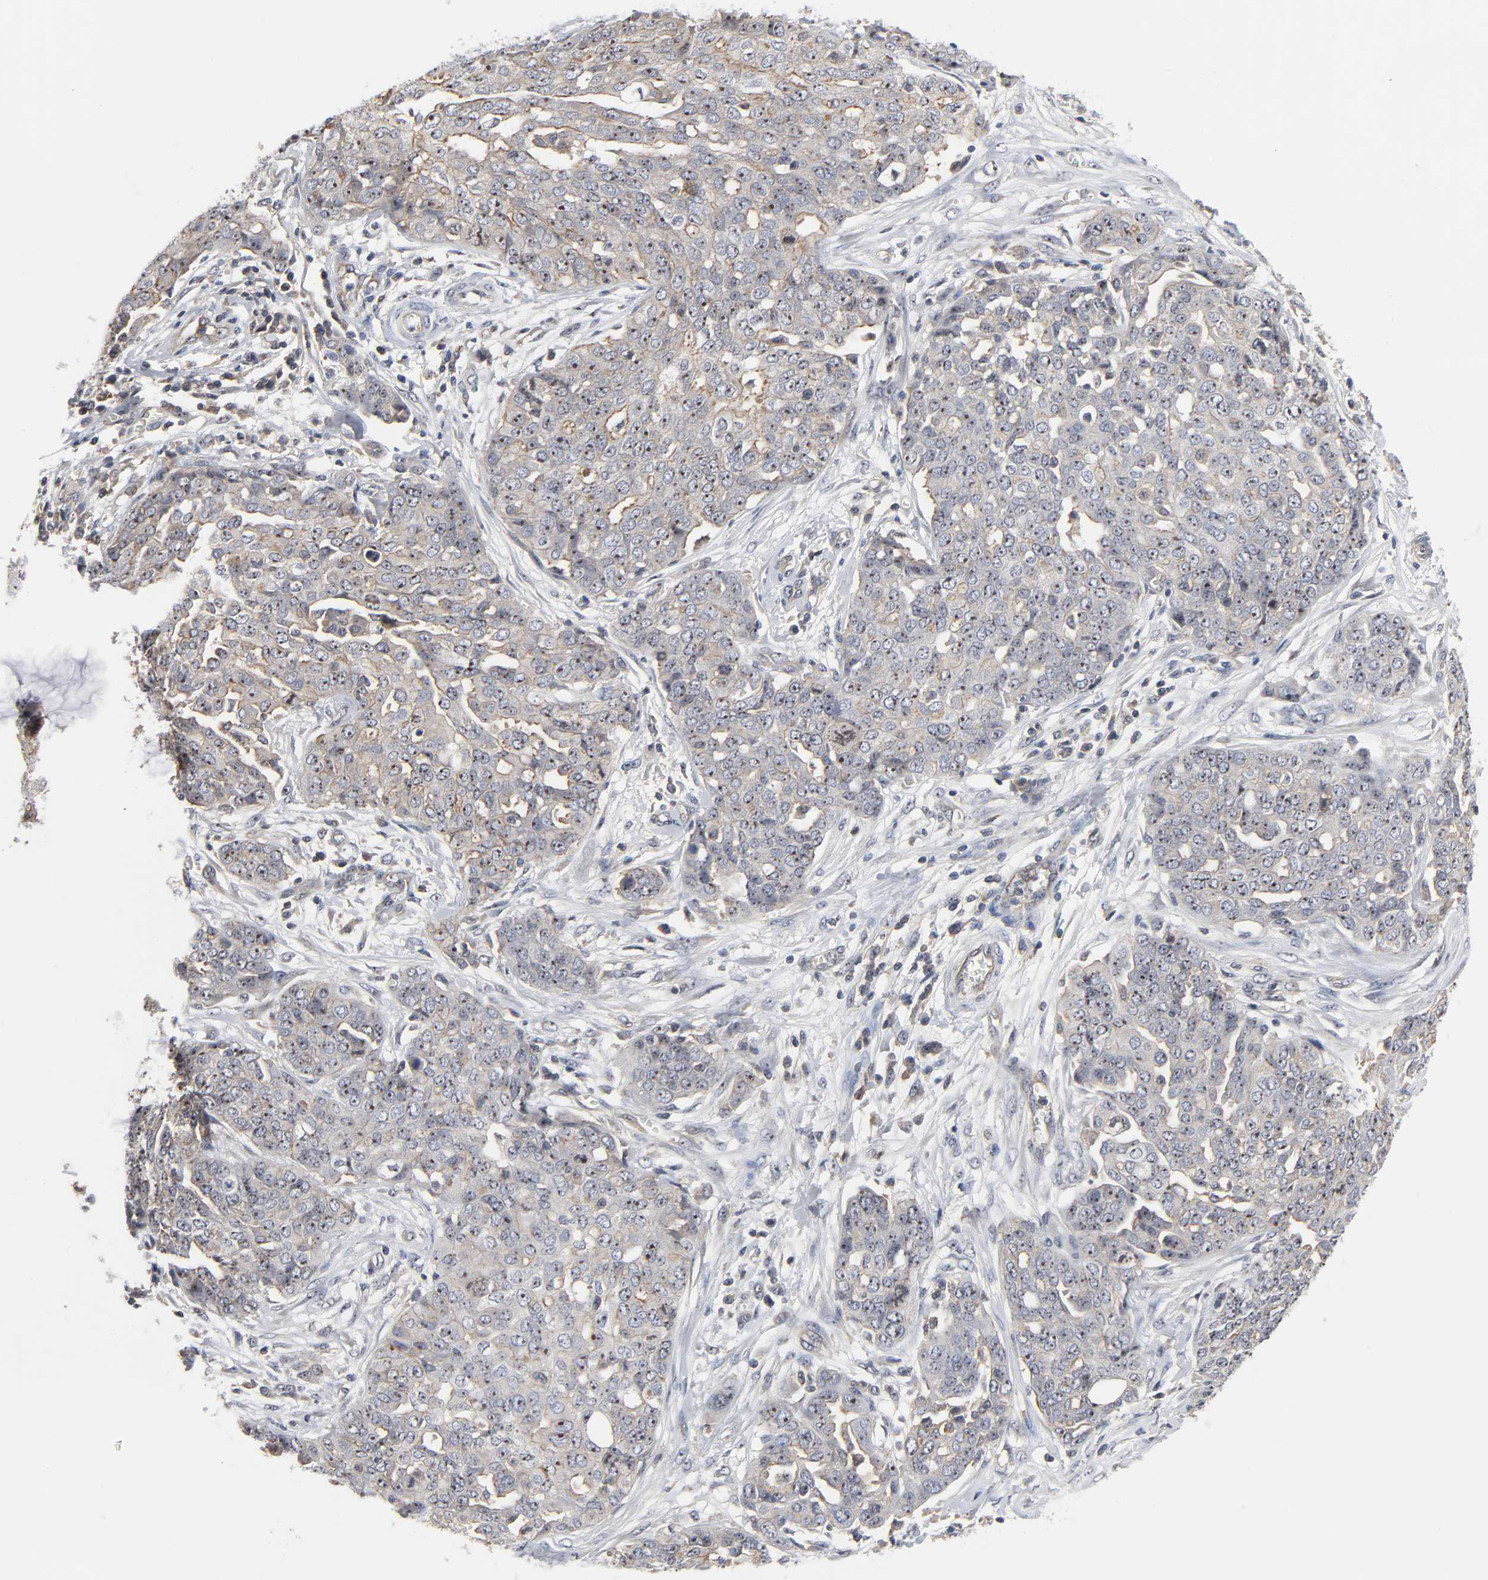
{"staining": {"intensity": "weak", "quantity": ">75%", "location": "cytoplasmic/membranous,nuclear"}, "tissue": "ovarian cancer", "cell_type": "Tumor cells", "image_type": "cancer", "snomed": [{"axis": "morphology", "description": "Cystadenocarcinoma, serous, NOS"}, {"axis": "topography", "description": "Soft tissue"}, {"axis": "topography", "description": "Ovary"}], "caption": "This is a photomicrograph of immunohistochemistry (IHC) staining of ovarian cancer, which shows weak staining in the cytoplasmic/membranous and nuclear of tumor cells.", "gene": "DDX10", "patient": {"sex": "female", "age": 57}}